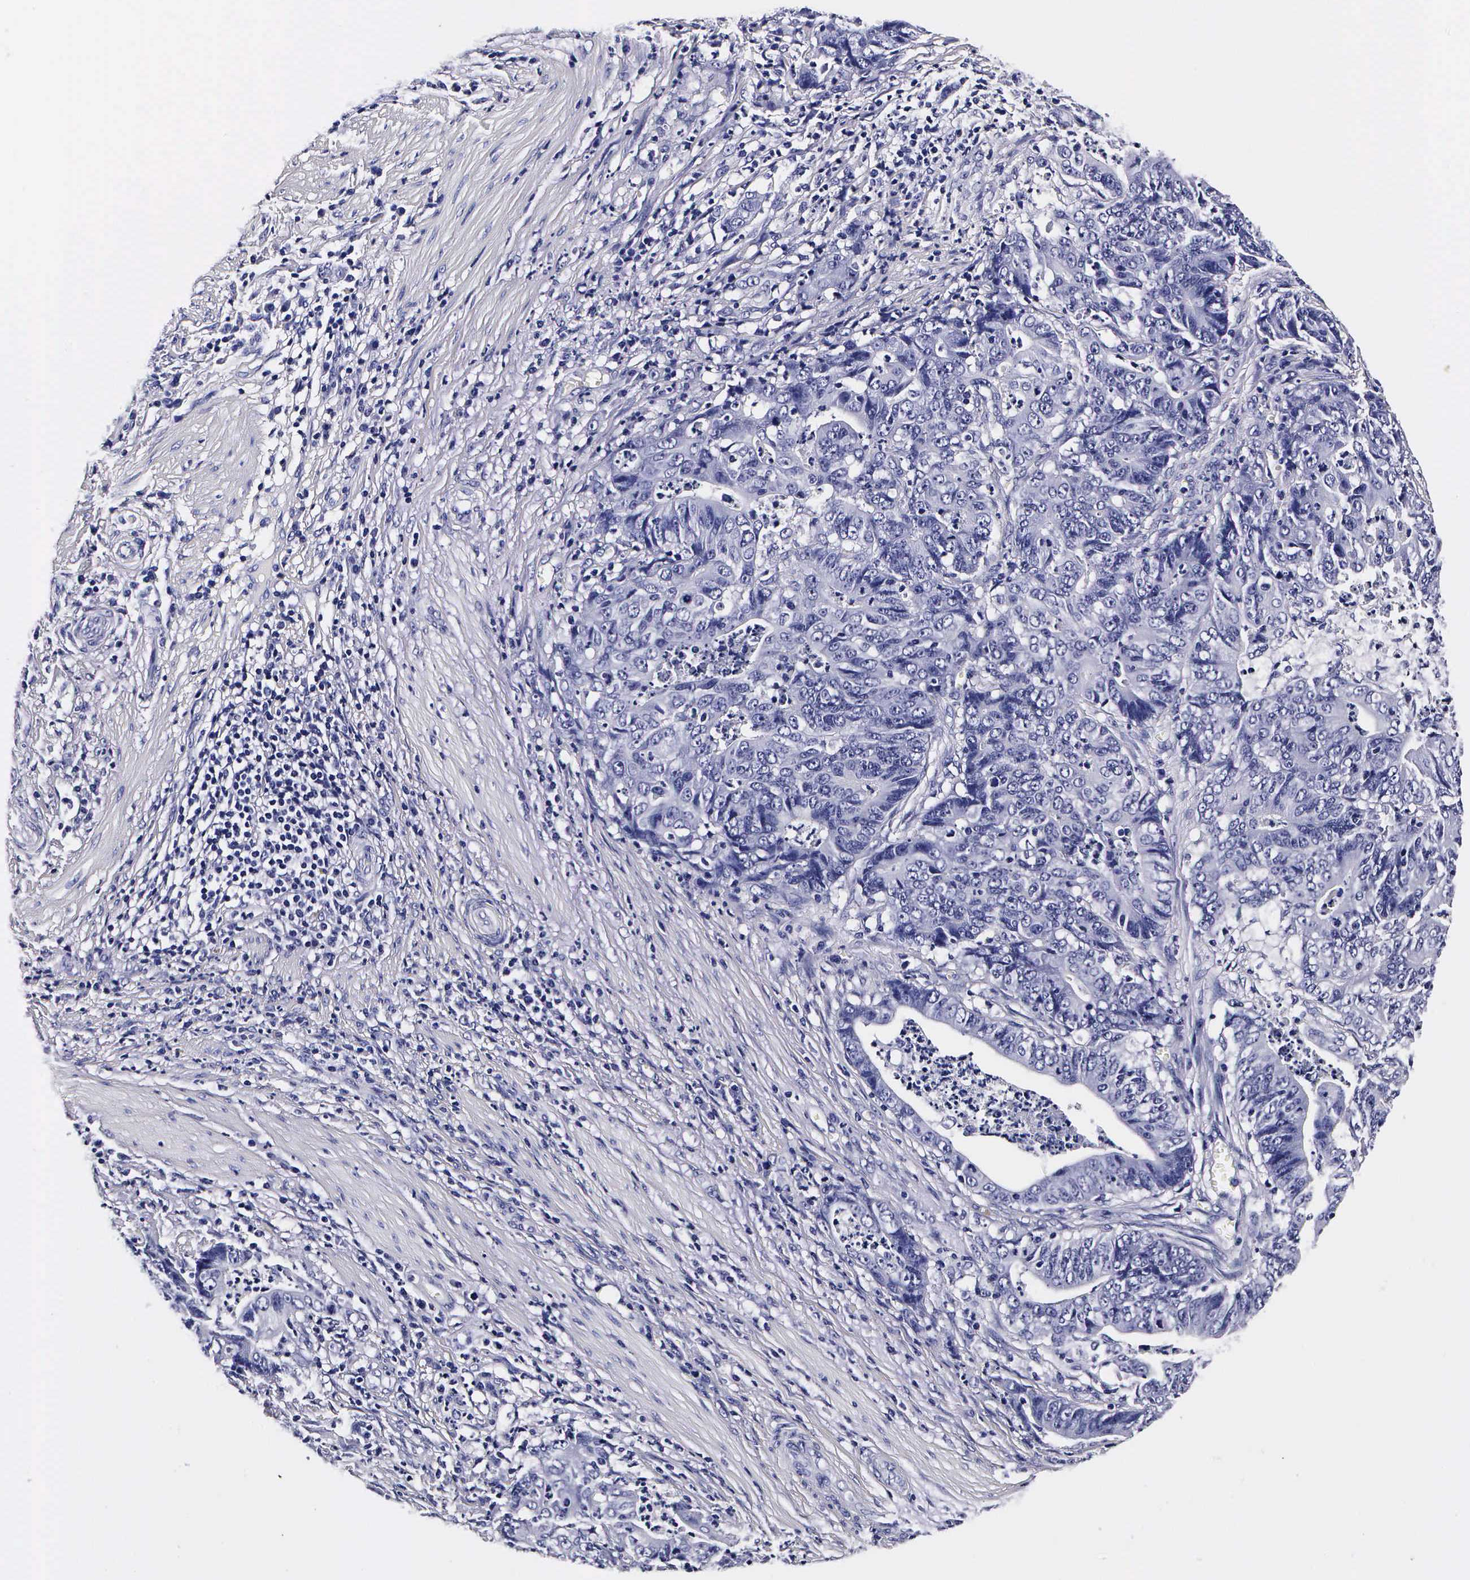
{"staining": {"intensity": "negative", "quantity": "none", "location": "none"}, "tissue": "stomach cancer", "cell_type": "Tumor cells", "image_type": "cancer", "snomed": [{"axis": "morphology", "description": "Adenocarcinoma, NOS"}, {"axis": "topography", "description": "Stomach, lower"}], "caption": "This is an immunohistochemistry histopathology image of stomach adenocarcinoma. There is no expression in tumor cells.", "gene": "IAPP", "patient": {"sex": "female", "age": 86}}